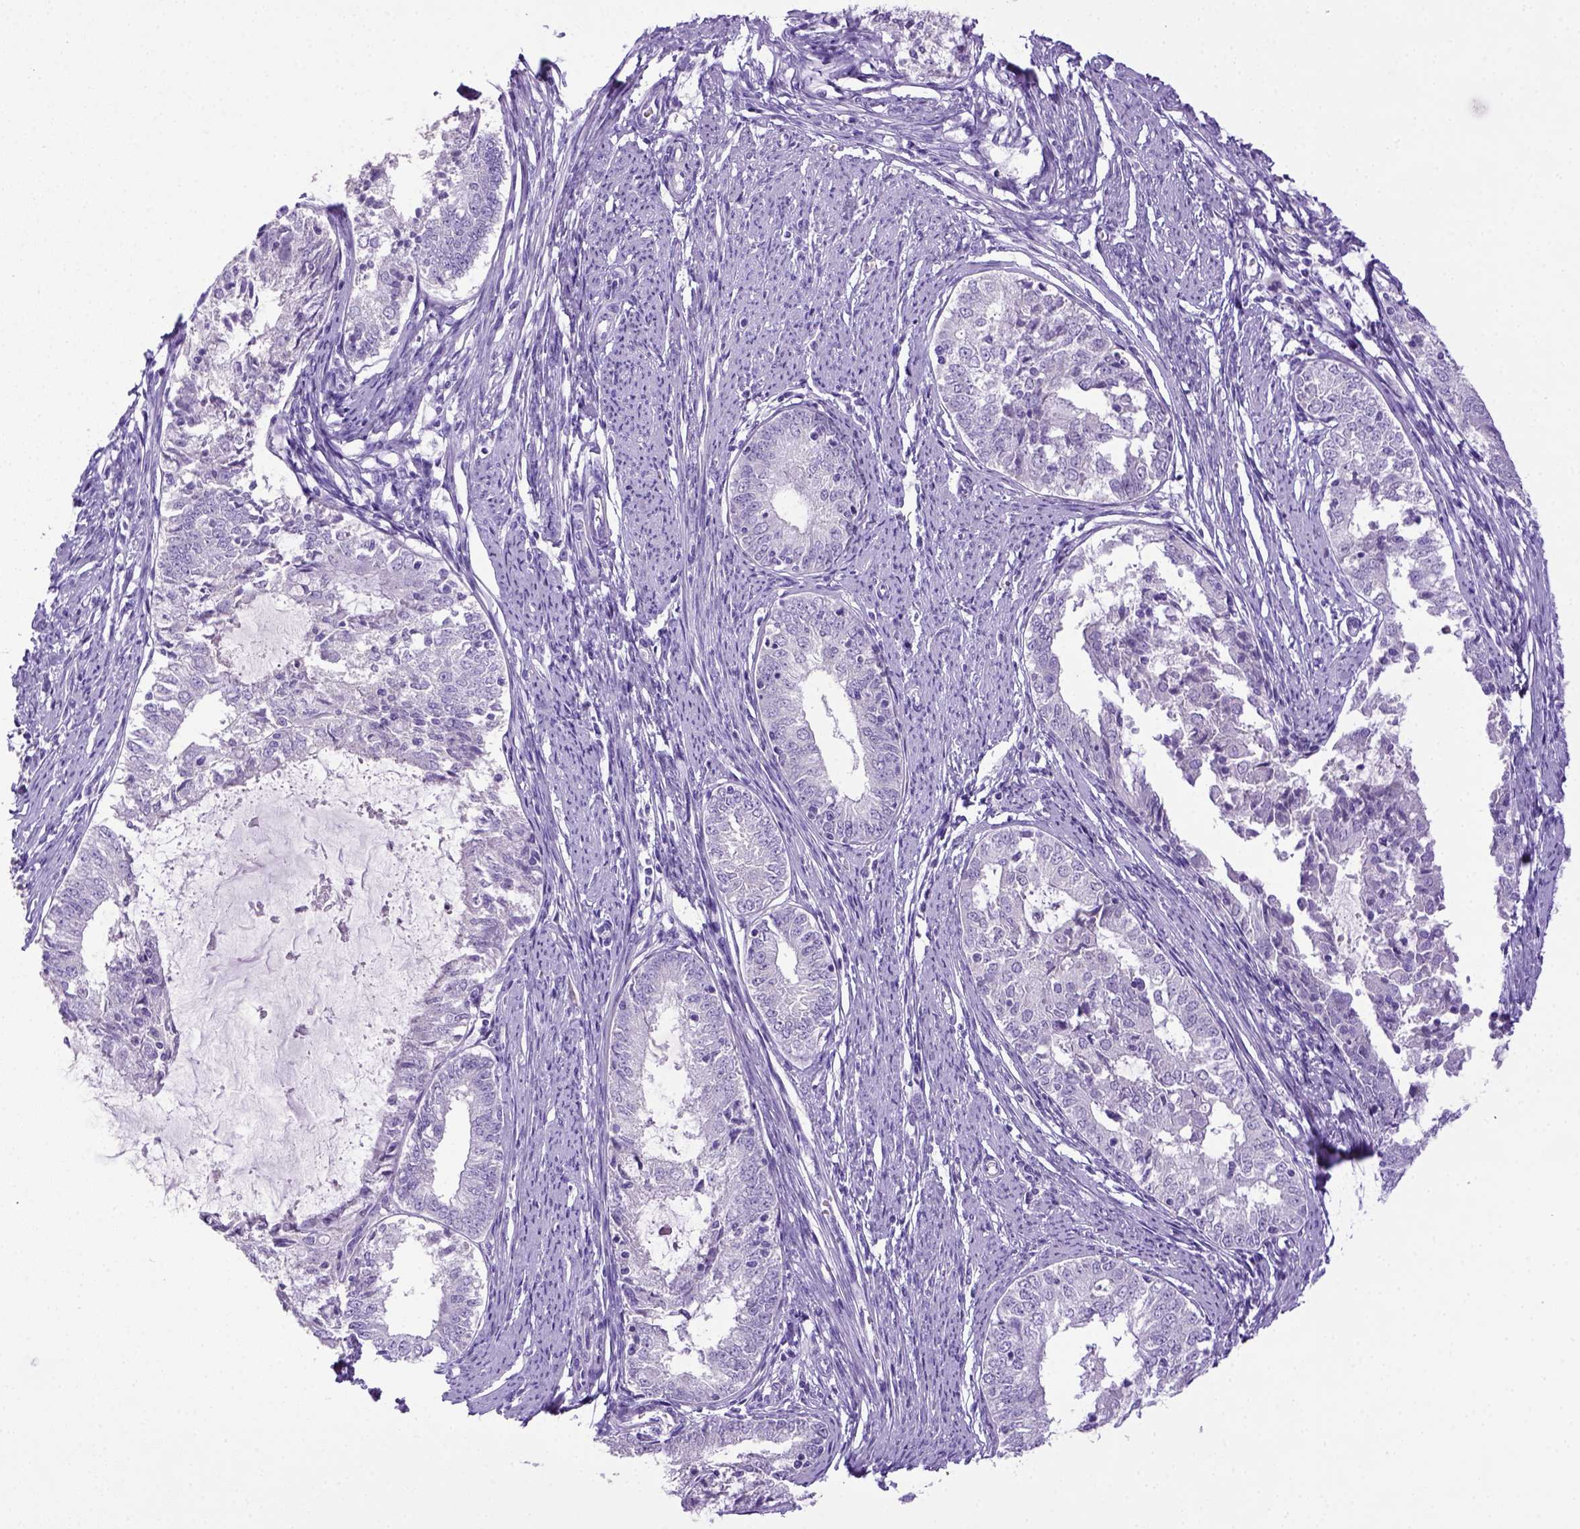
{"staining": {"intensity": "negative", "quantity": "none", "location": "none"}, "tissue": "endometrial cancer", "cell_type": "Tumor cells", "image_type": "cancer", "snomed": [{"axis": "morphology", "description": "Adenocarcinoma, NOS"}, {"axis": "topography", "description": "Endometrium"}], "caption": "Tumor cells show no significant protein expression in endometrial adenocarcinoma.", "gene": "ITIH4", "patient": {"sex": "female", "age": 57}}